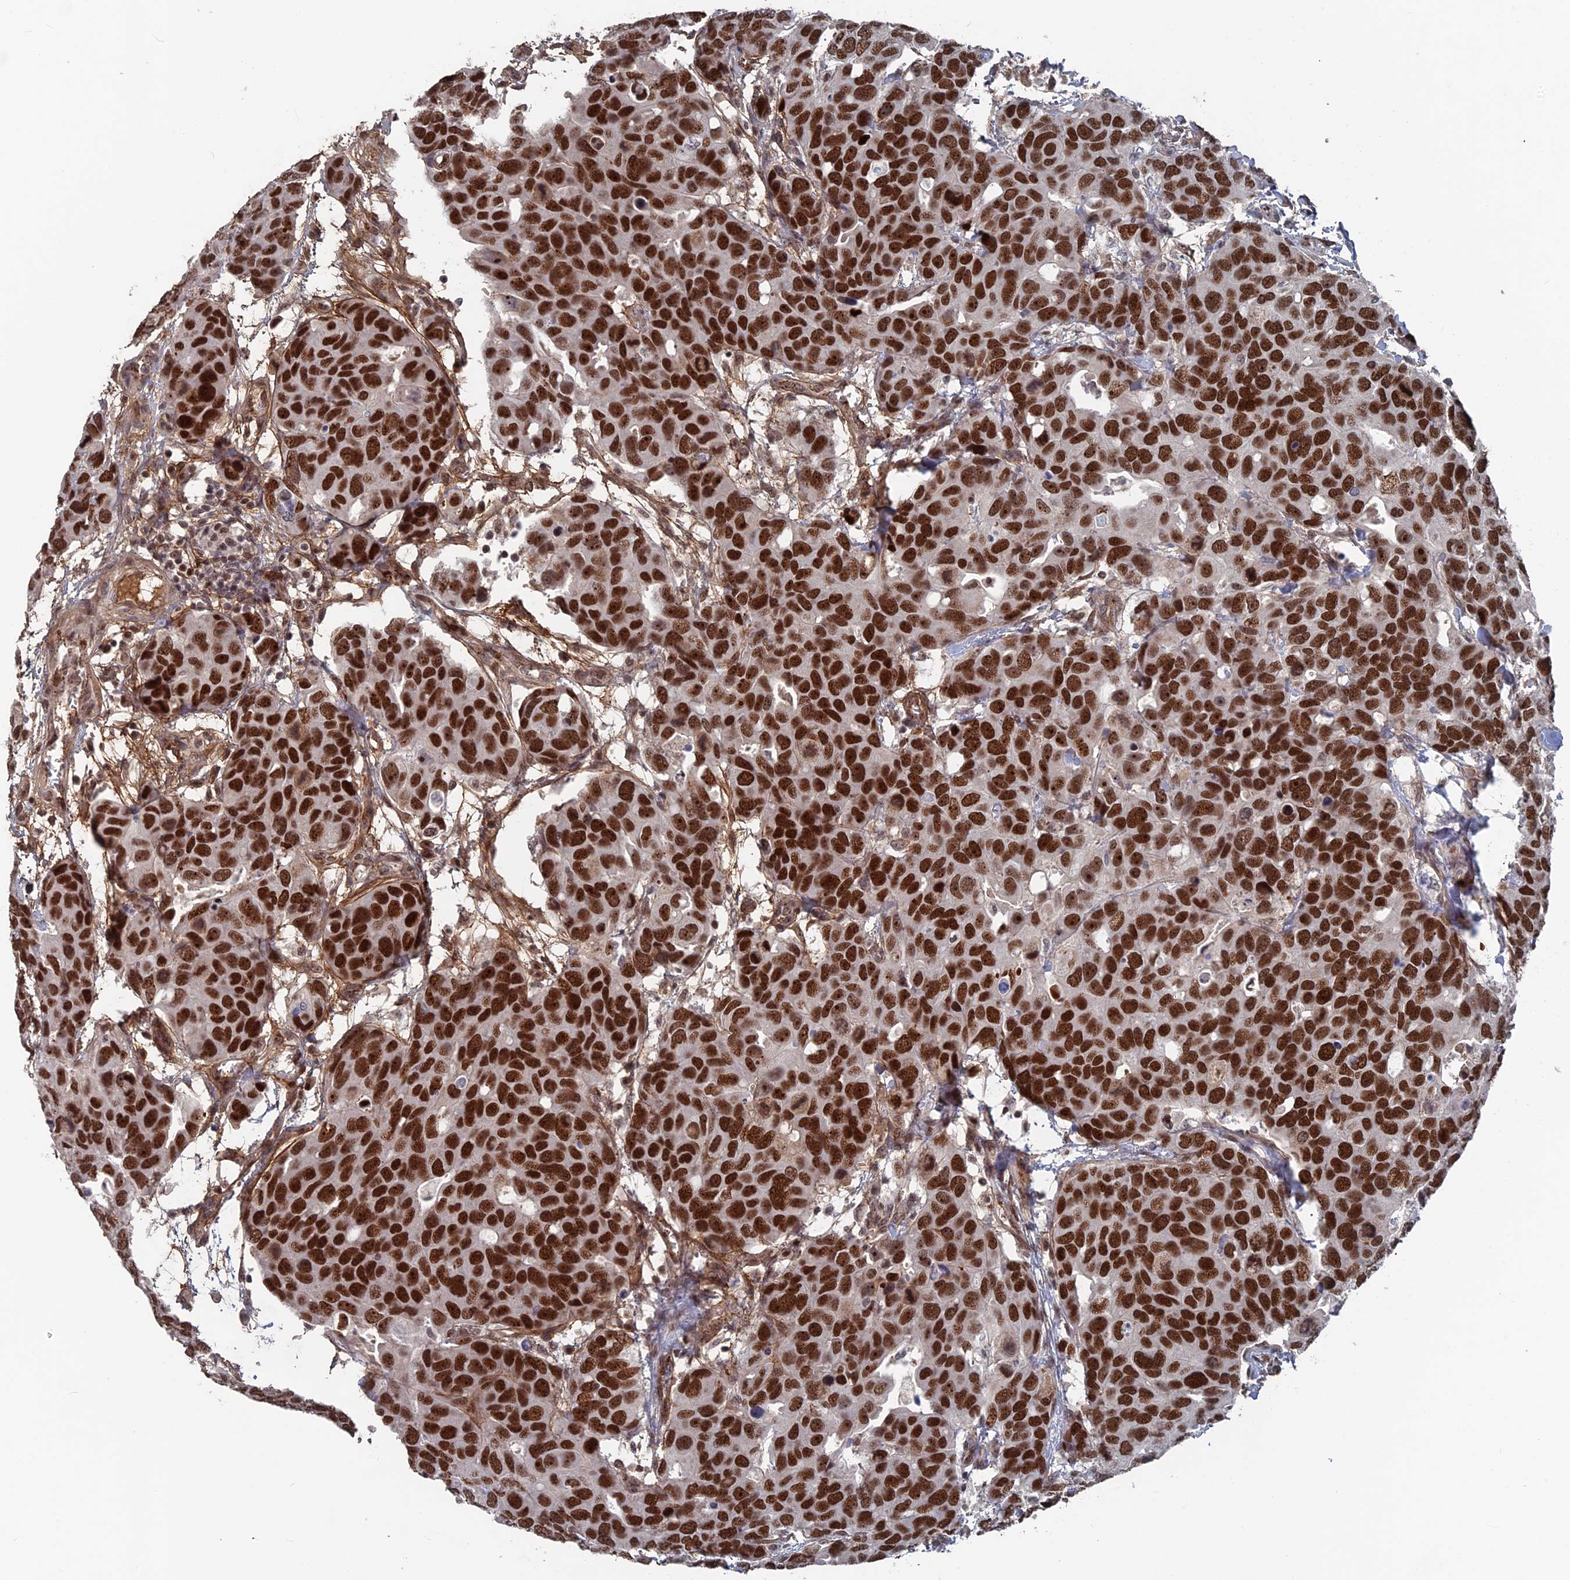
{"staining": {"intensity": "strong", "quantity": ">75%", "location": "nuclear"}, "tissue": "breast cancer", "cell_type": "Tumor cells", "image_type": "cancer", "snomed": [{"axis": "morphology", "description": "Duct carcinoma"}, {"axis": "topography", "description": "Breast"}], "caption": "IHC of human breast intraductal carcinoma shows high levels of strong nuclear positivity in approximately >75% of tumor cells.", "gene": "SH3D21", "patient": {"sex": "female", "age": 83}}